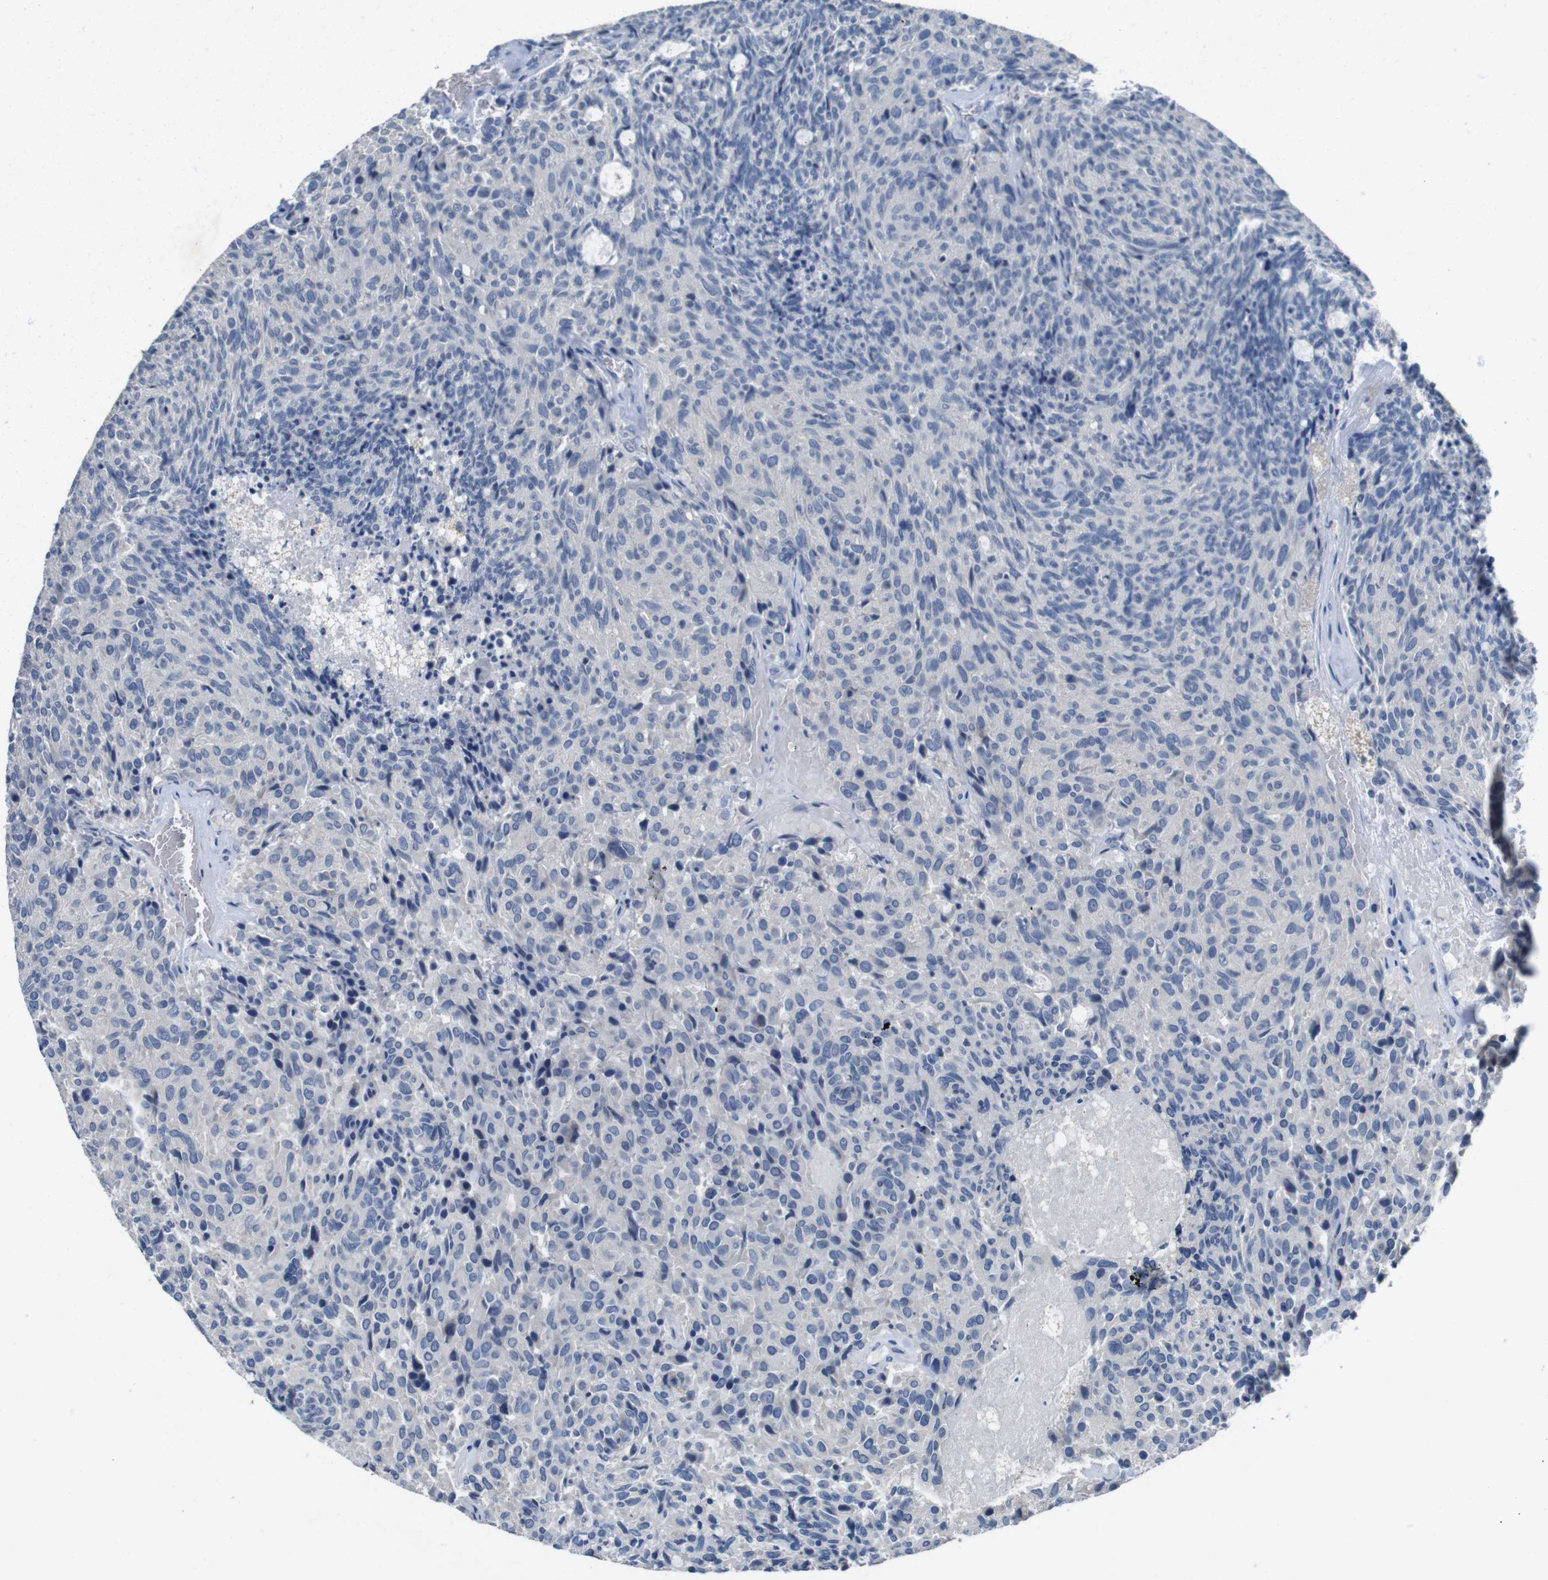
{"staining": {"intensity": "negative", "quantity": "none", "location": "none"}, "tissue": "carcinoid", "cell_type": "Tumor cells", "image_type": "cancer", "snomed": [{"axis": "morphology", "description": "Carcinoid, malignant, NOS"}, {"axis": "topography", "description": "Pancreas"}], "caption": "Human malignant carcinoid stained for a protein using immunohistochemistry exhibits no staining in tumor cells.", "gene": "SLC2A8", "patient": {"sex": "female", "age": 54}}